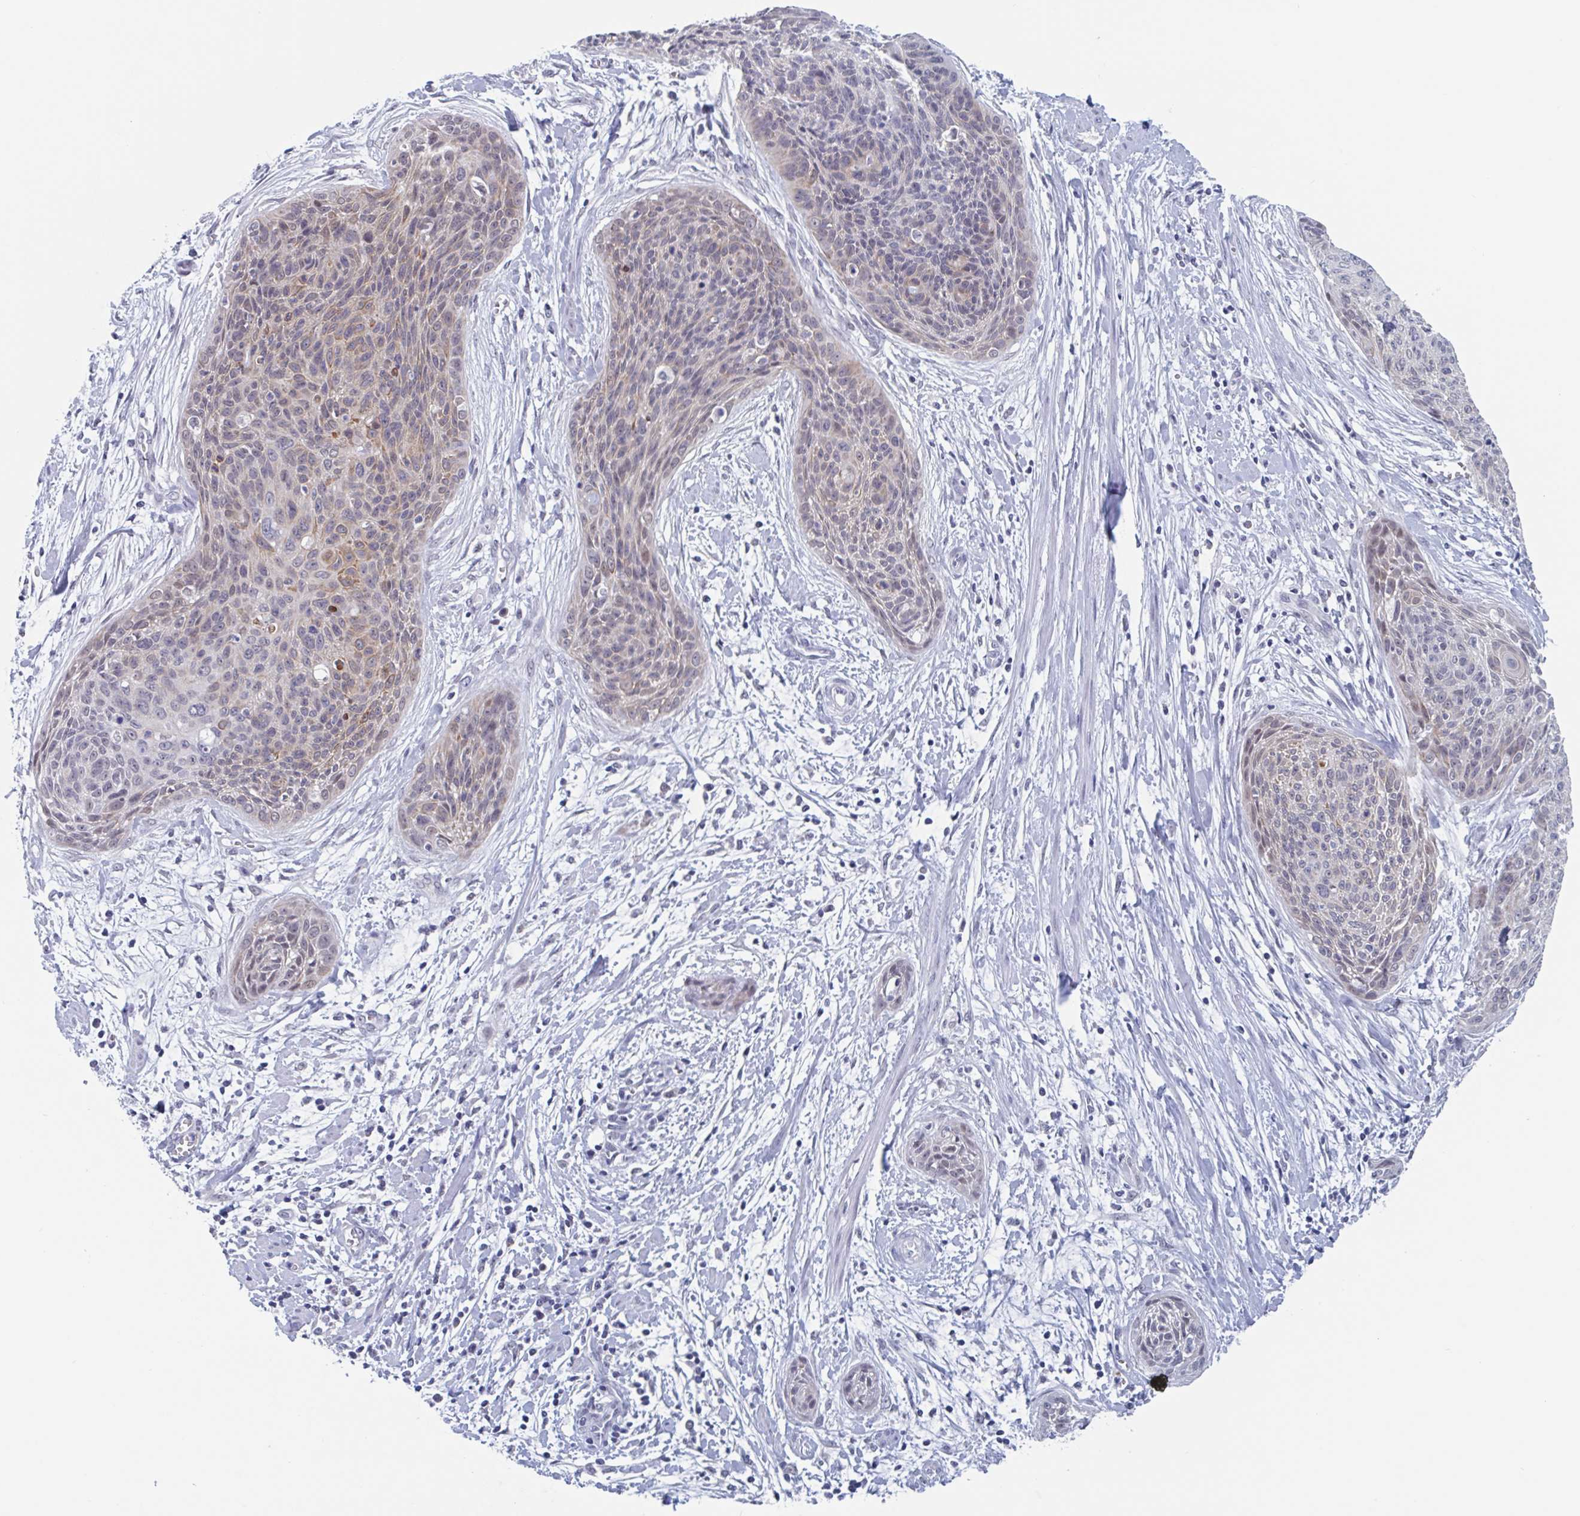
{"staining": {"intensity": "moderate", "quantity": "<25%", "location": "cytoplasmic/membranous,nuclear"}, "tissue": "cervical cancer", "cell_type": "Tumor cells", "image_type": "cancer", "snomed": [{"axis": "morphology", "description": "Squamous cell carcinoma, NOS"}, {"axis": "topography", "description": "Cervix"}], "caption": "A brown stain shows moderate cytoplasmic/membranous and nuclear staining of a protein in squamous cell carcinoma (cervical) tumor cells.", "gene": "KDM4D", "patient": {"sex": "female", "age": 55}}